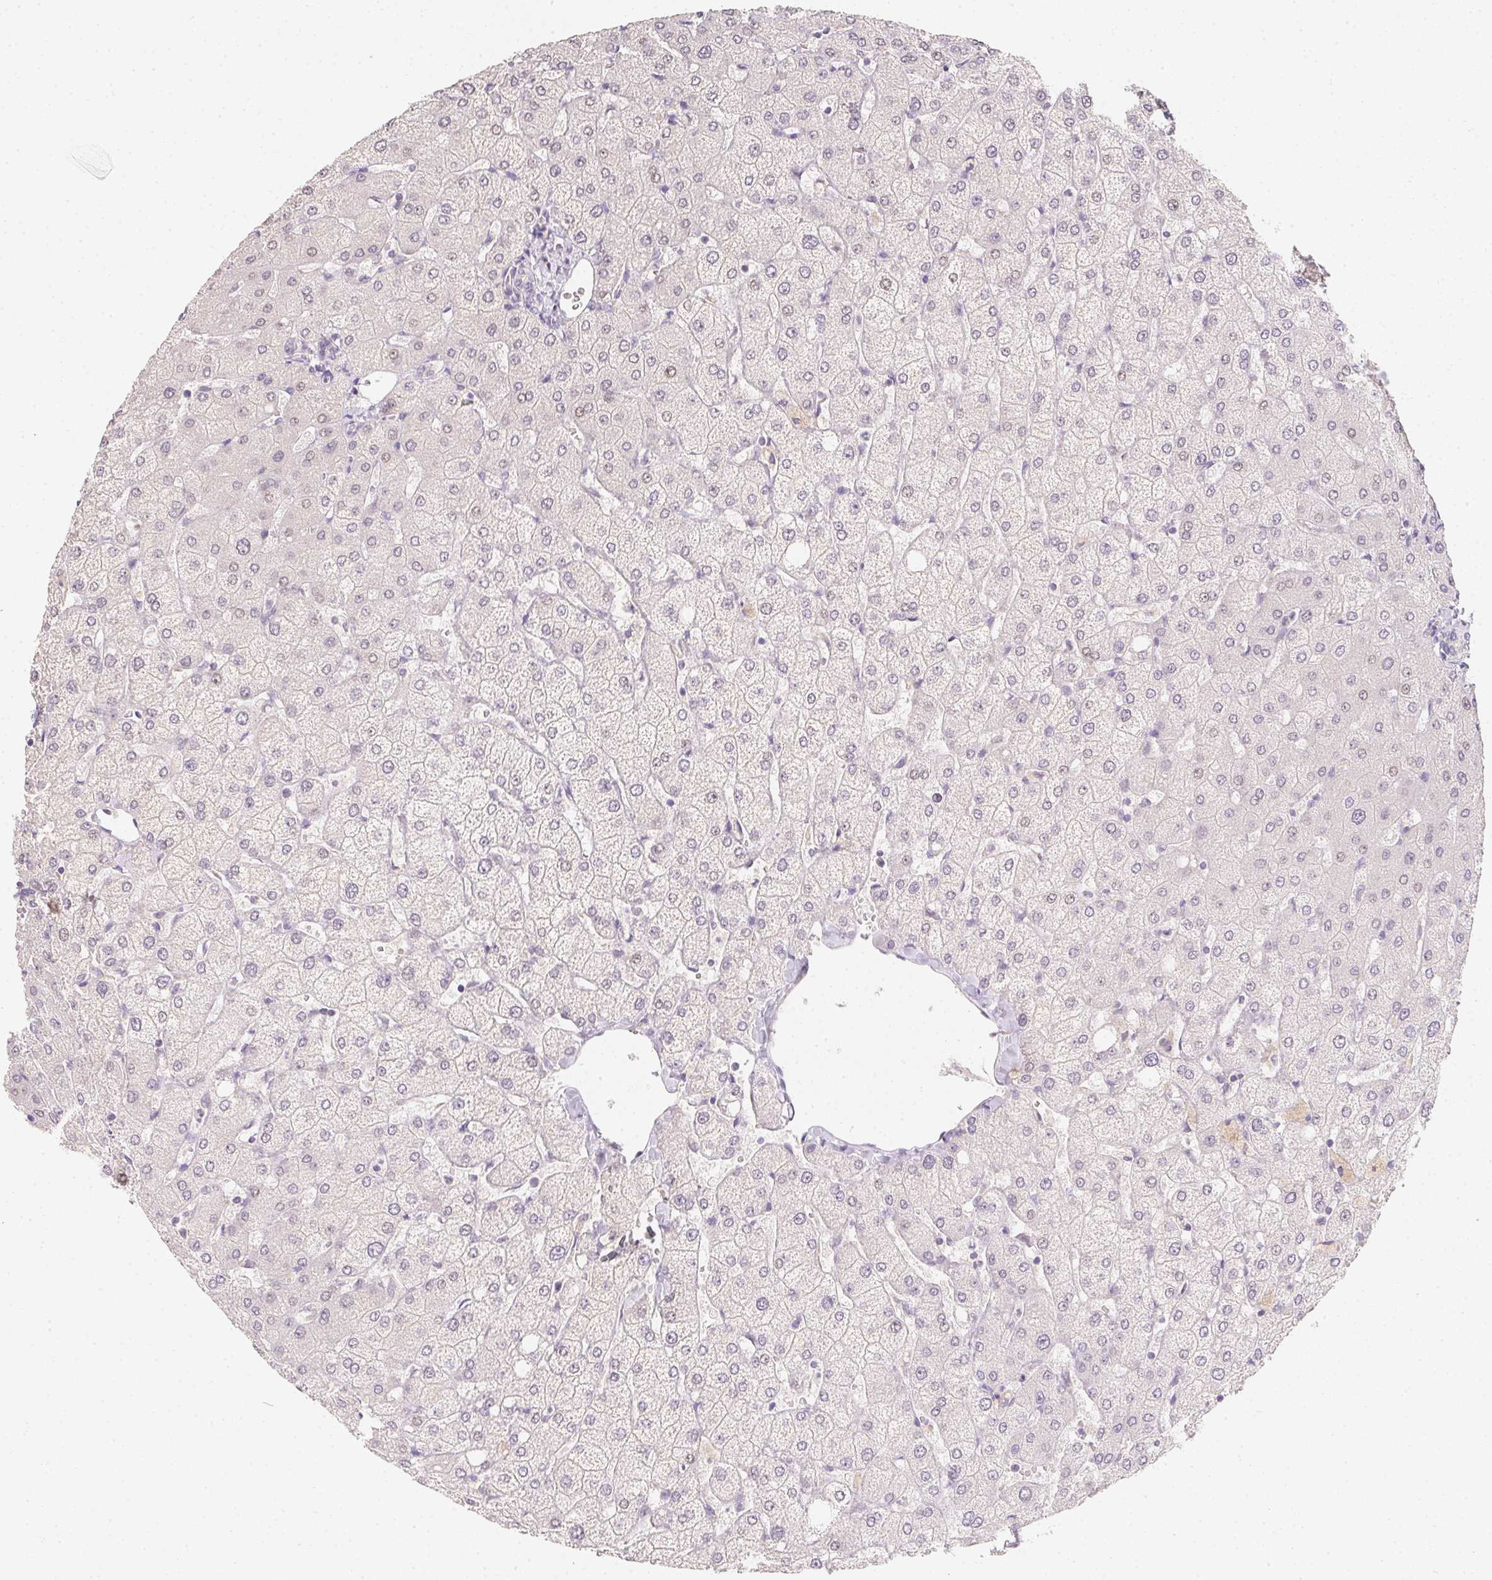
{"staining": {"intensity": "negative", "quantity": "none", "location": "none"}, "tissue": "liver", "cell_type": "Cholangiocytes", "image_type": "normal", "snomed": [{"axis": "morphology", "description": "Normal tissue, NOS"}, {"axis": "topography", "description": "Liver"}], "caption": "Histopathology image shows no protein expression in cholangiocytes of normal liver.", "gene": "ZBBX", "patient": {"sex": "female", "age": 54}}